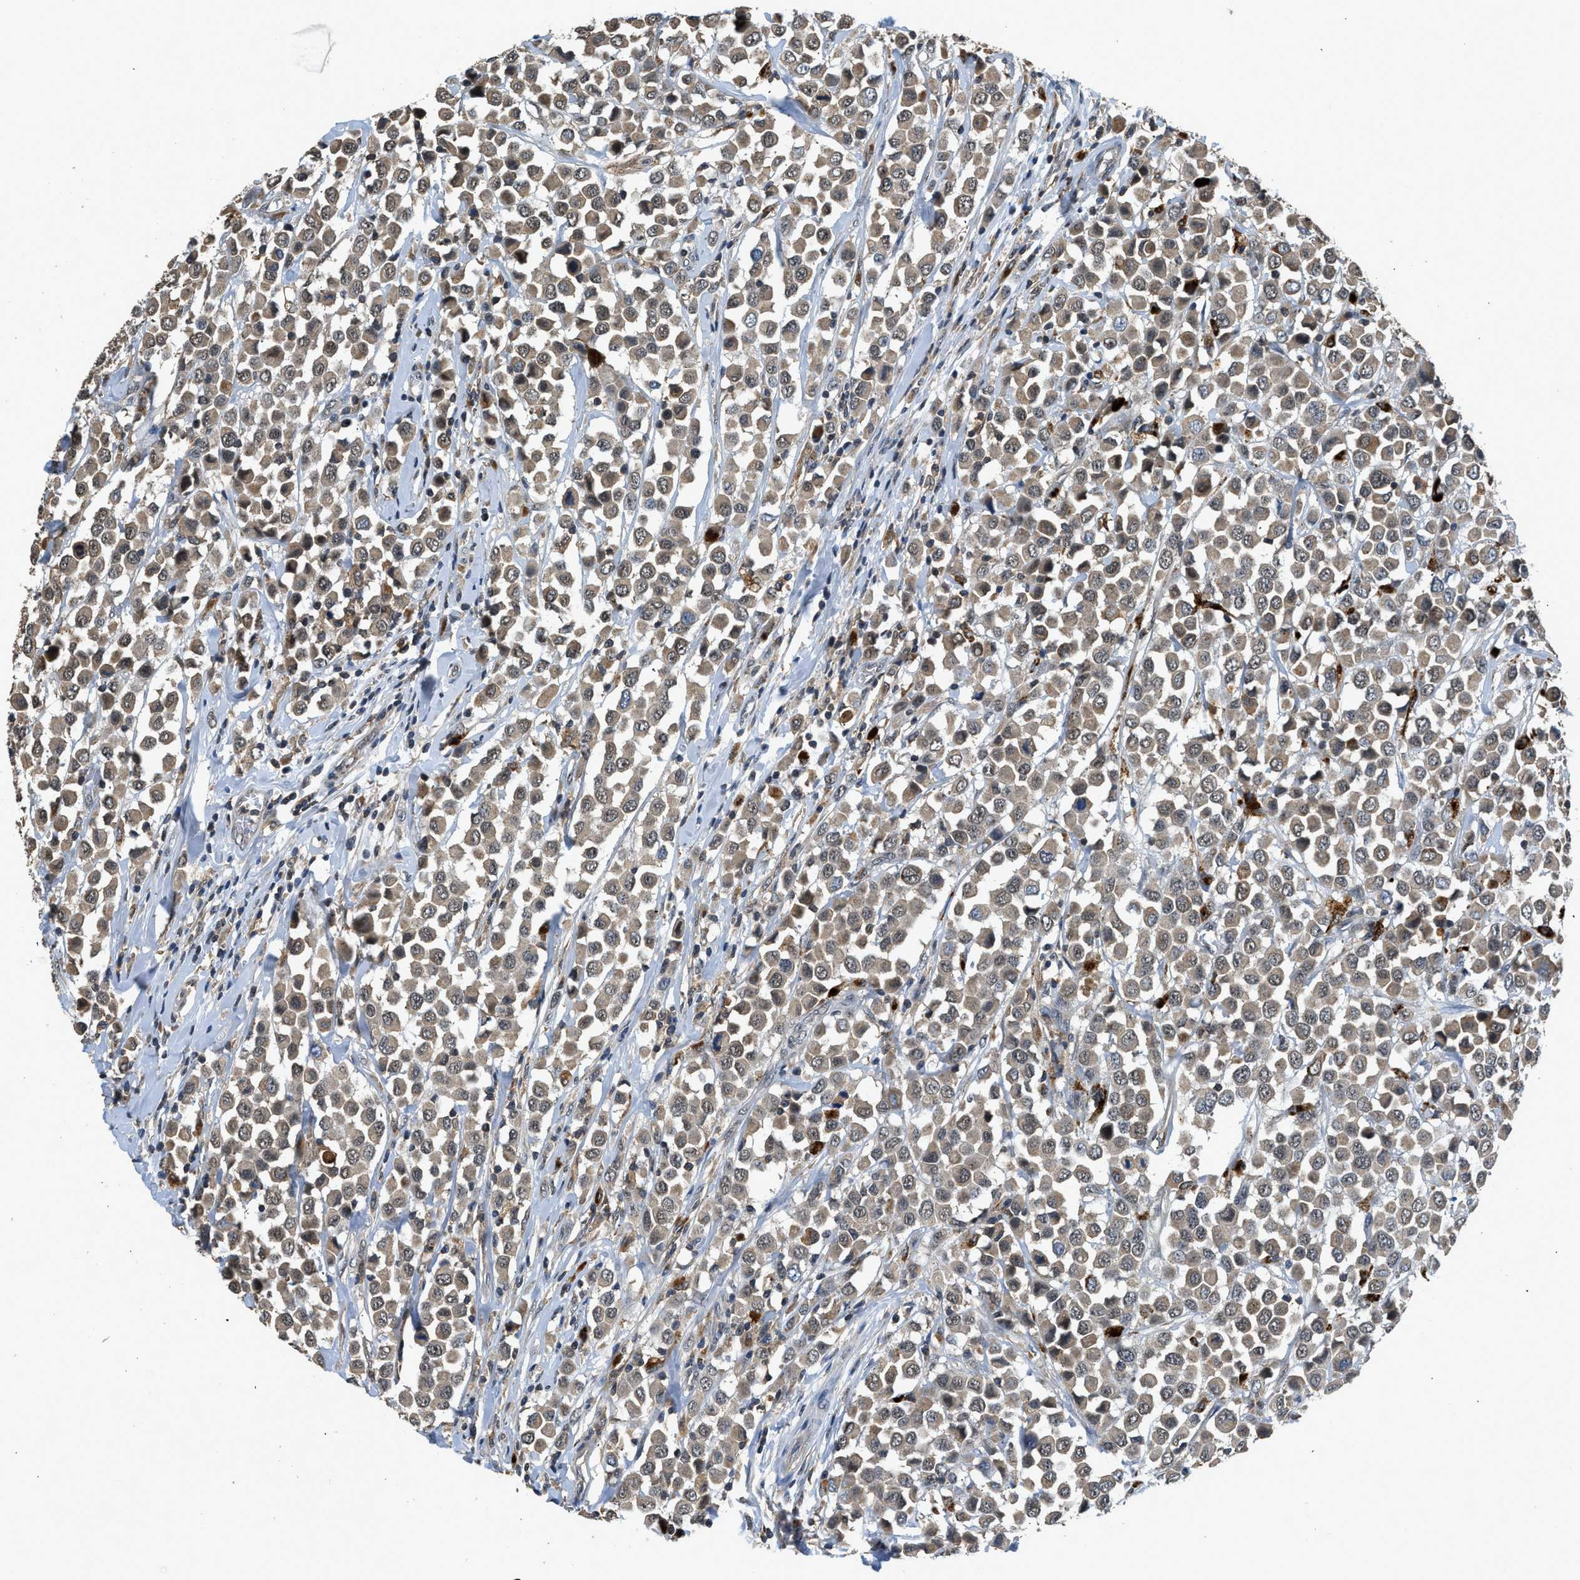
{"staining": {"intensity": "weak", "quantity": ">75%", "location": "cytoplasmic/membranous"}, "tissue": "breast cancer", "cell_type": "Tumor cells", "image_type": "cancer", "snomed": [{"axis": "morphology", "description": "Duct carcinoma"}, {"axis": "topography", "description": "Breast"}], "caption": "The immunohistochemical stain shows weak cytoplasmic/membranous expression in tumor cells of breast cancer tissue. Ihc stains the protein of interest in brown and the nuclei are stained blue.", "gene": "SLC15A4", "patient": {"sex": "female", "age": 61}}